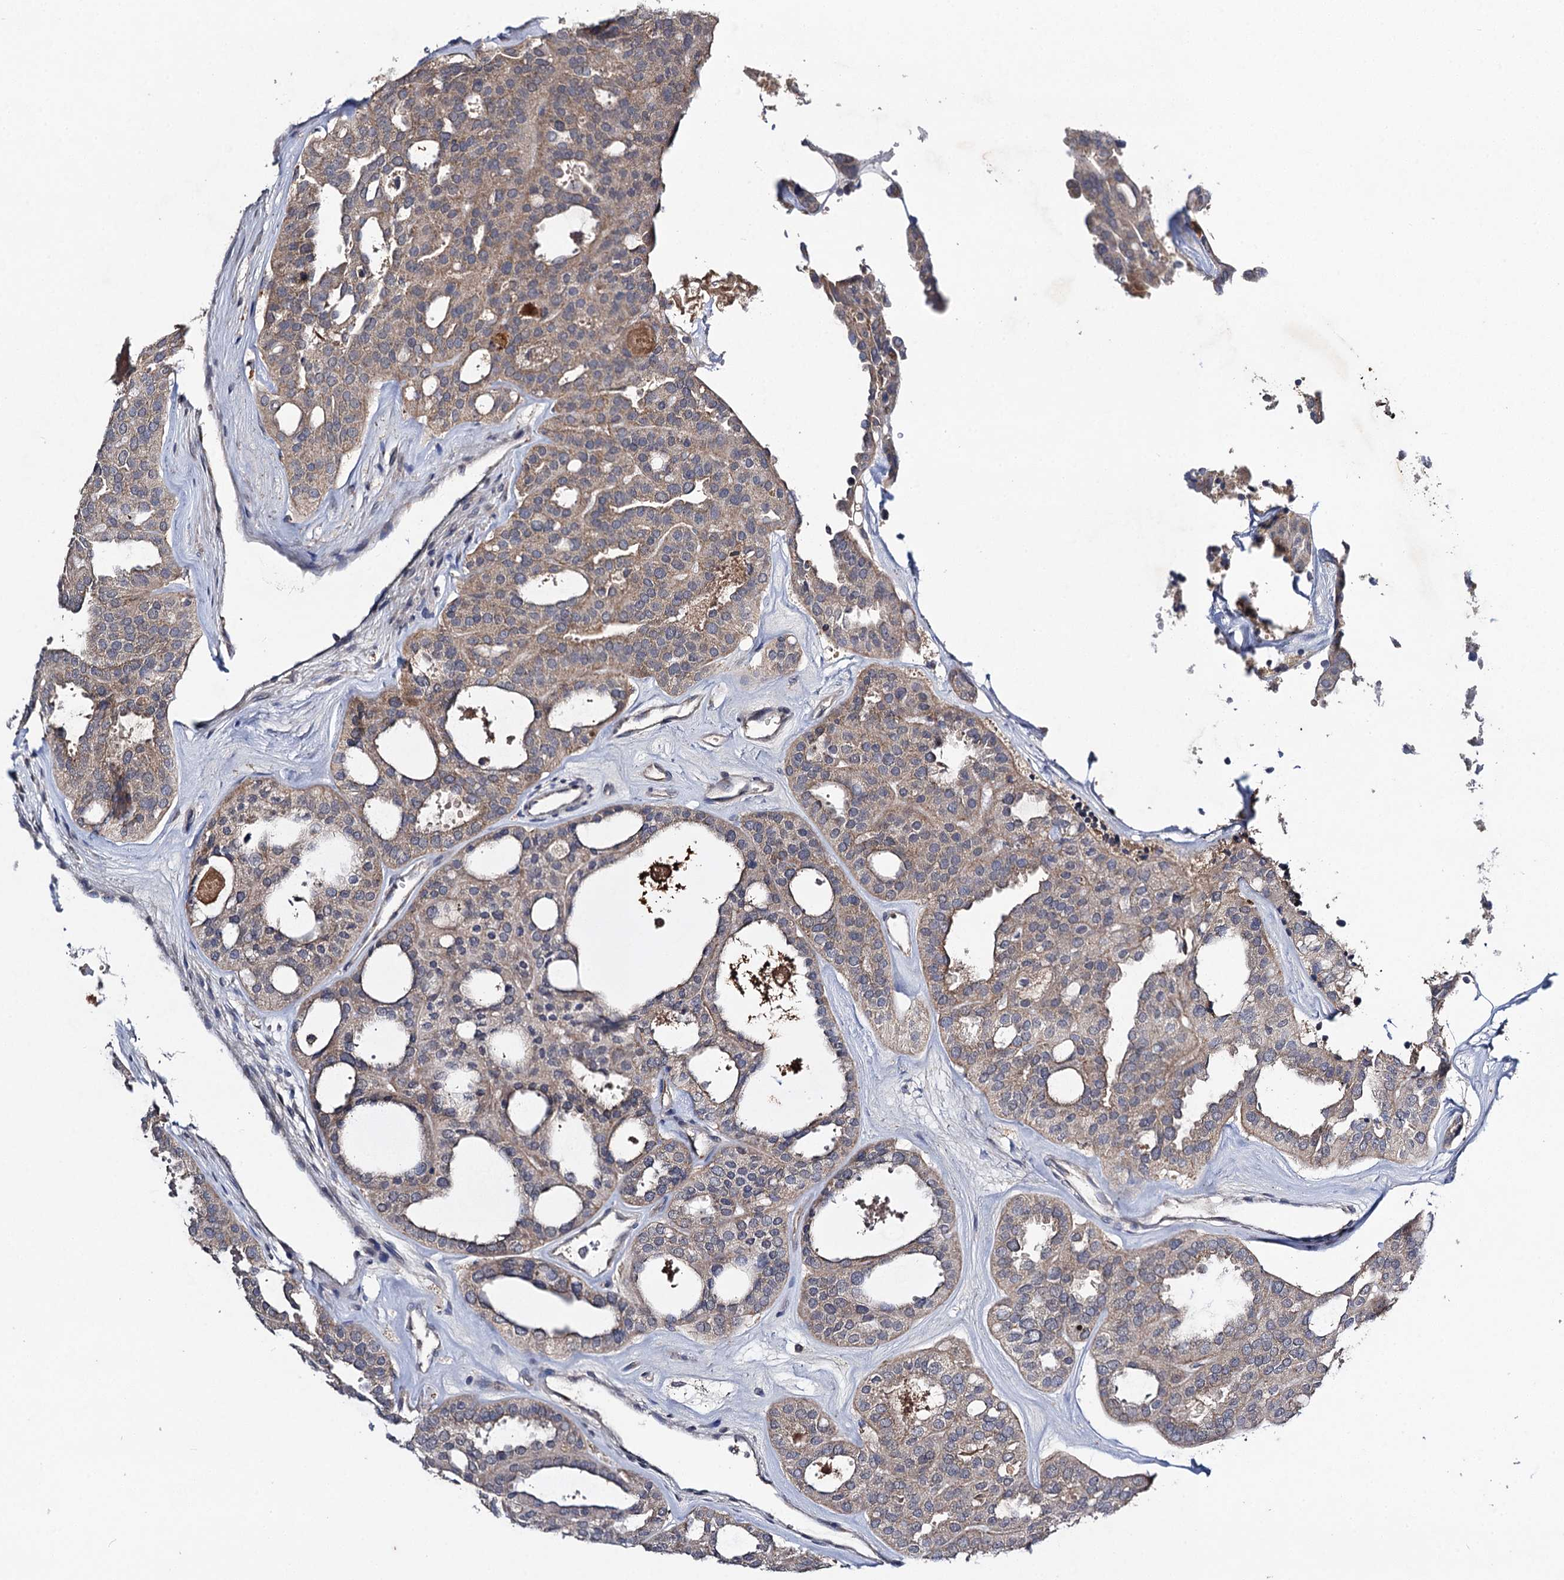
{"staining": {"intensity": "weak", "quantity": ">75%", "location": "cytoplasmic/membranous"}, "tissue": "thyroid cancer", "cell_type": "Tumor cells", "image_type": "cancer", "snomed": [{"axis": "morphology", "description": "Follicular adenoma carcinoma, NOS"}, {"axis": "topography", "description": "Thyroid gland"}], "caption": "Thyroid cancer (follicular adenoma carcinoma) tissue exhibits weak cytoplasmic/membranous positivity in approximately >75% of tumor cells", "gene": "VPS37D", "patient": {"sex": "male", "age": 75}}